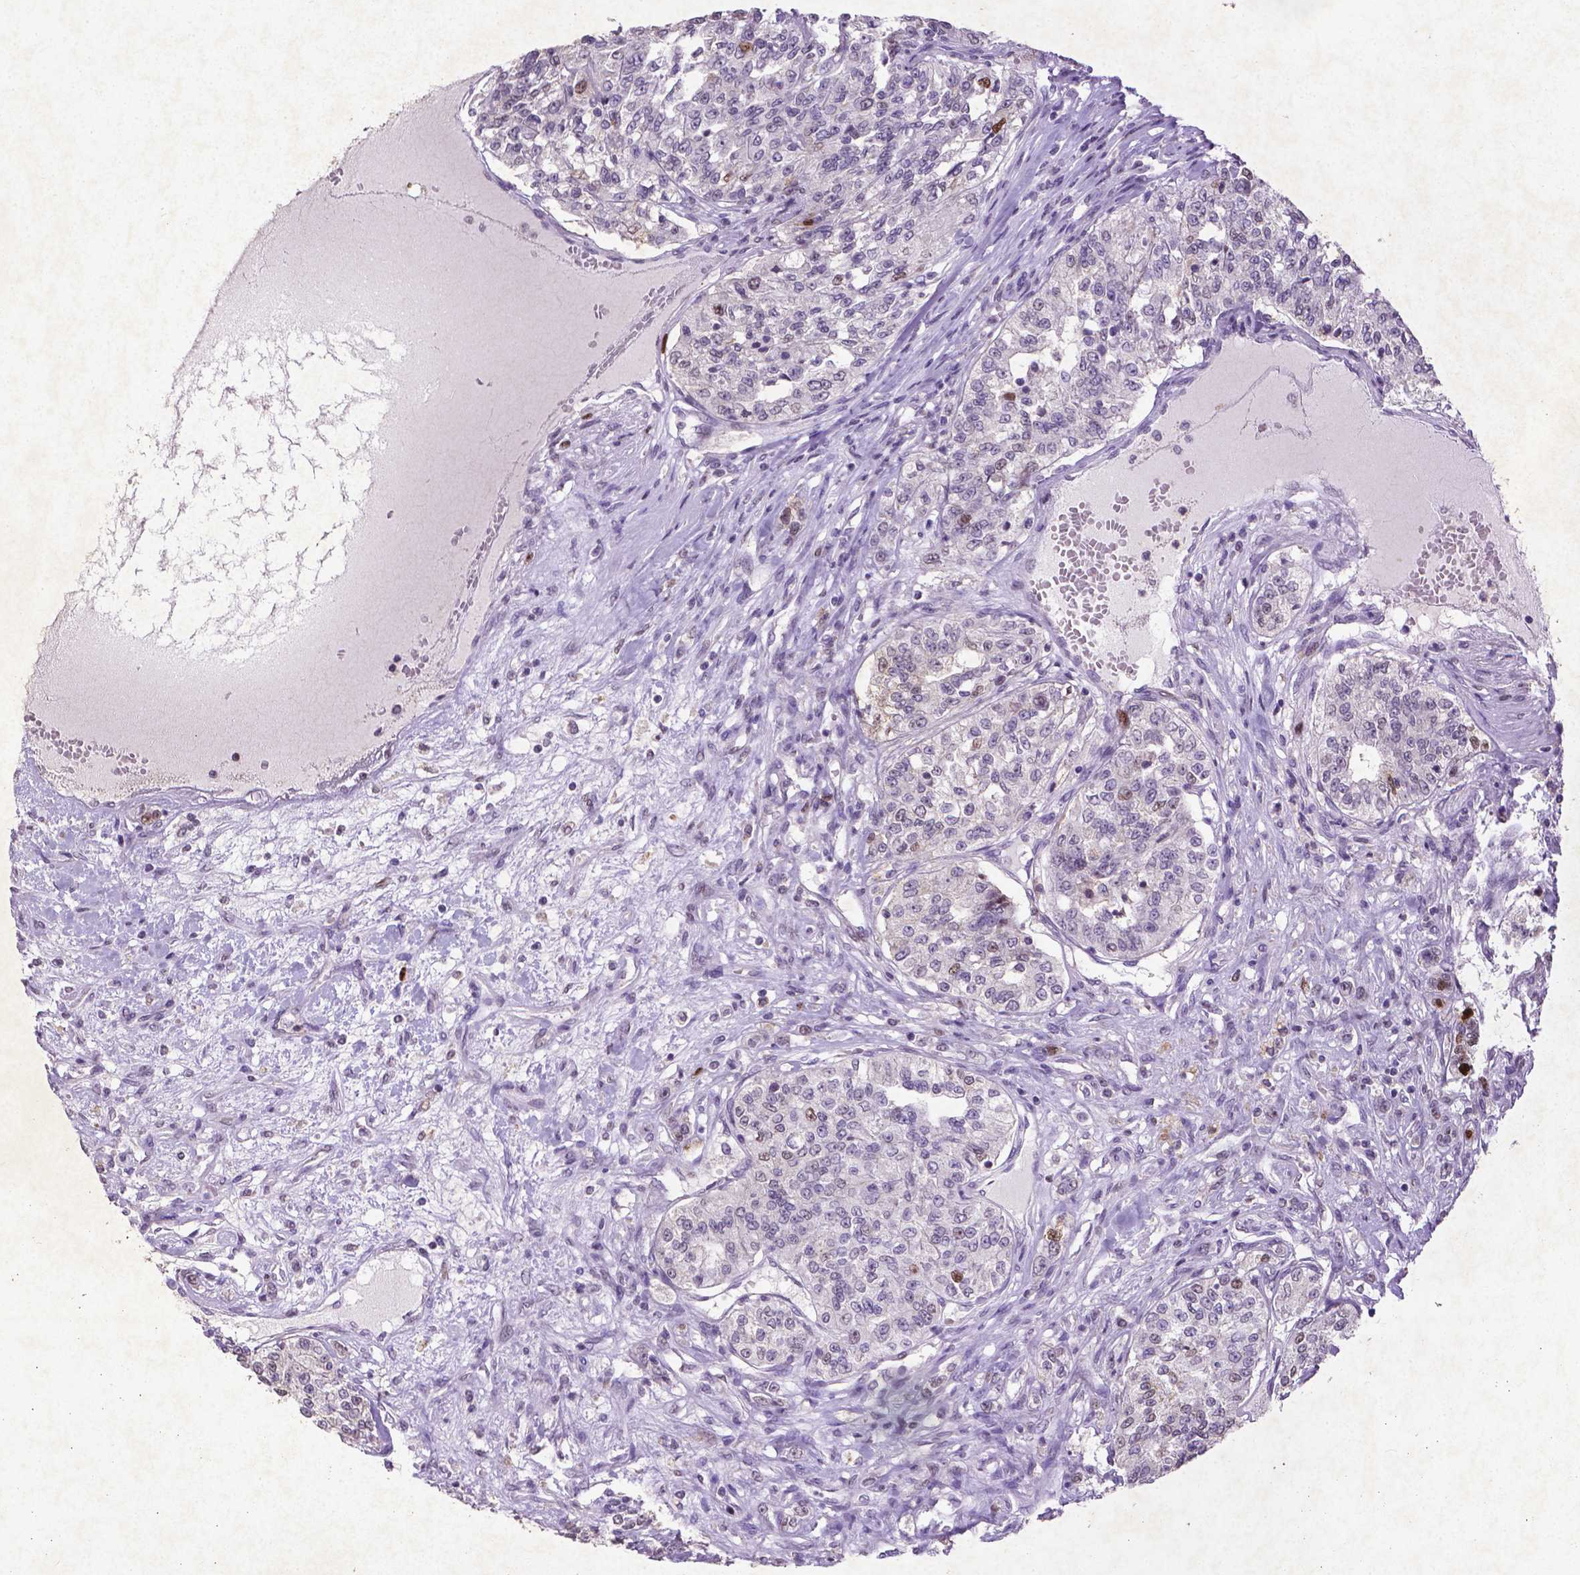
{"staining": {"intensity": "moderate", "quantity": "<25%", "location": "nuclear"}, "tissue": "renal cancer", "cell_type": "Tumor cells", "image_type": "cancer", "snomed": [{"axis": "morphology", "description": "Adenocarcinoma, NOS"}, {"axis": "topography", "description": "Kidney"}], "caption": "Immunohistochemistry (DAB (3,3'-diaminobenzidine)) staining of human renal adenocarcinoma displays moderate nuclear protein positivity in about <25% of tumor cells.", "gene": "CDKN1A", "patient": {"sex": "female", "age": 63}}